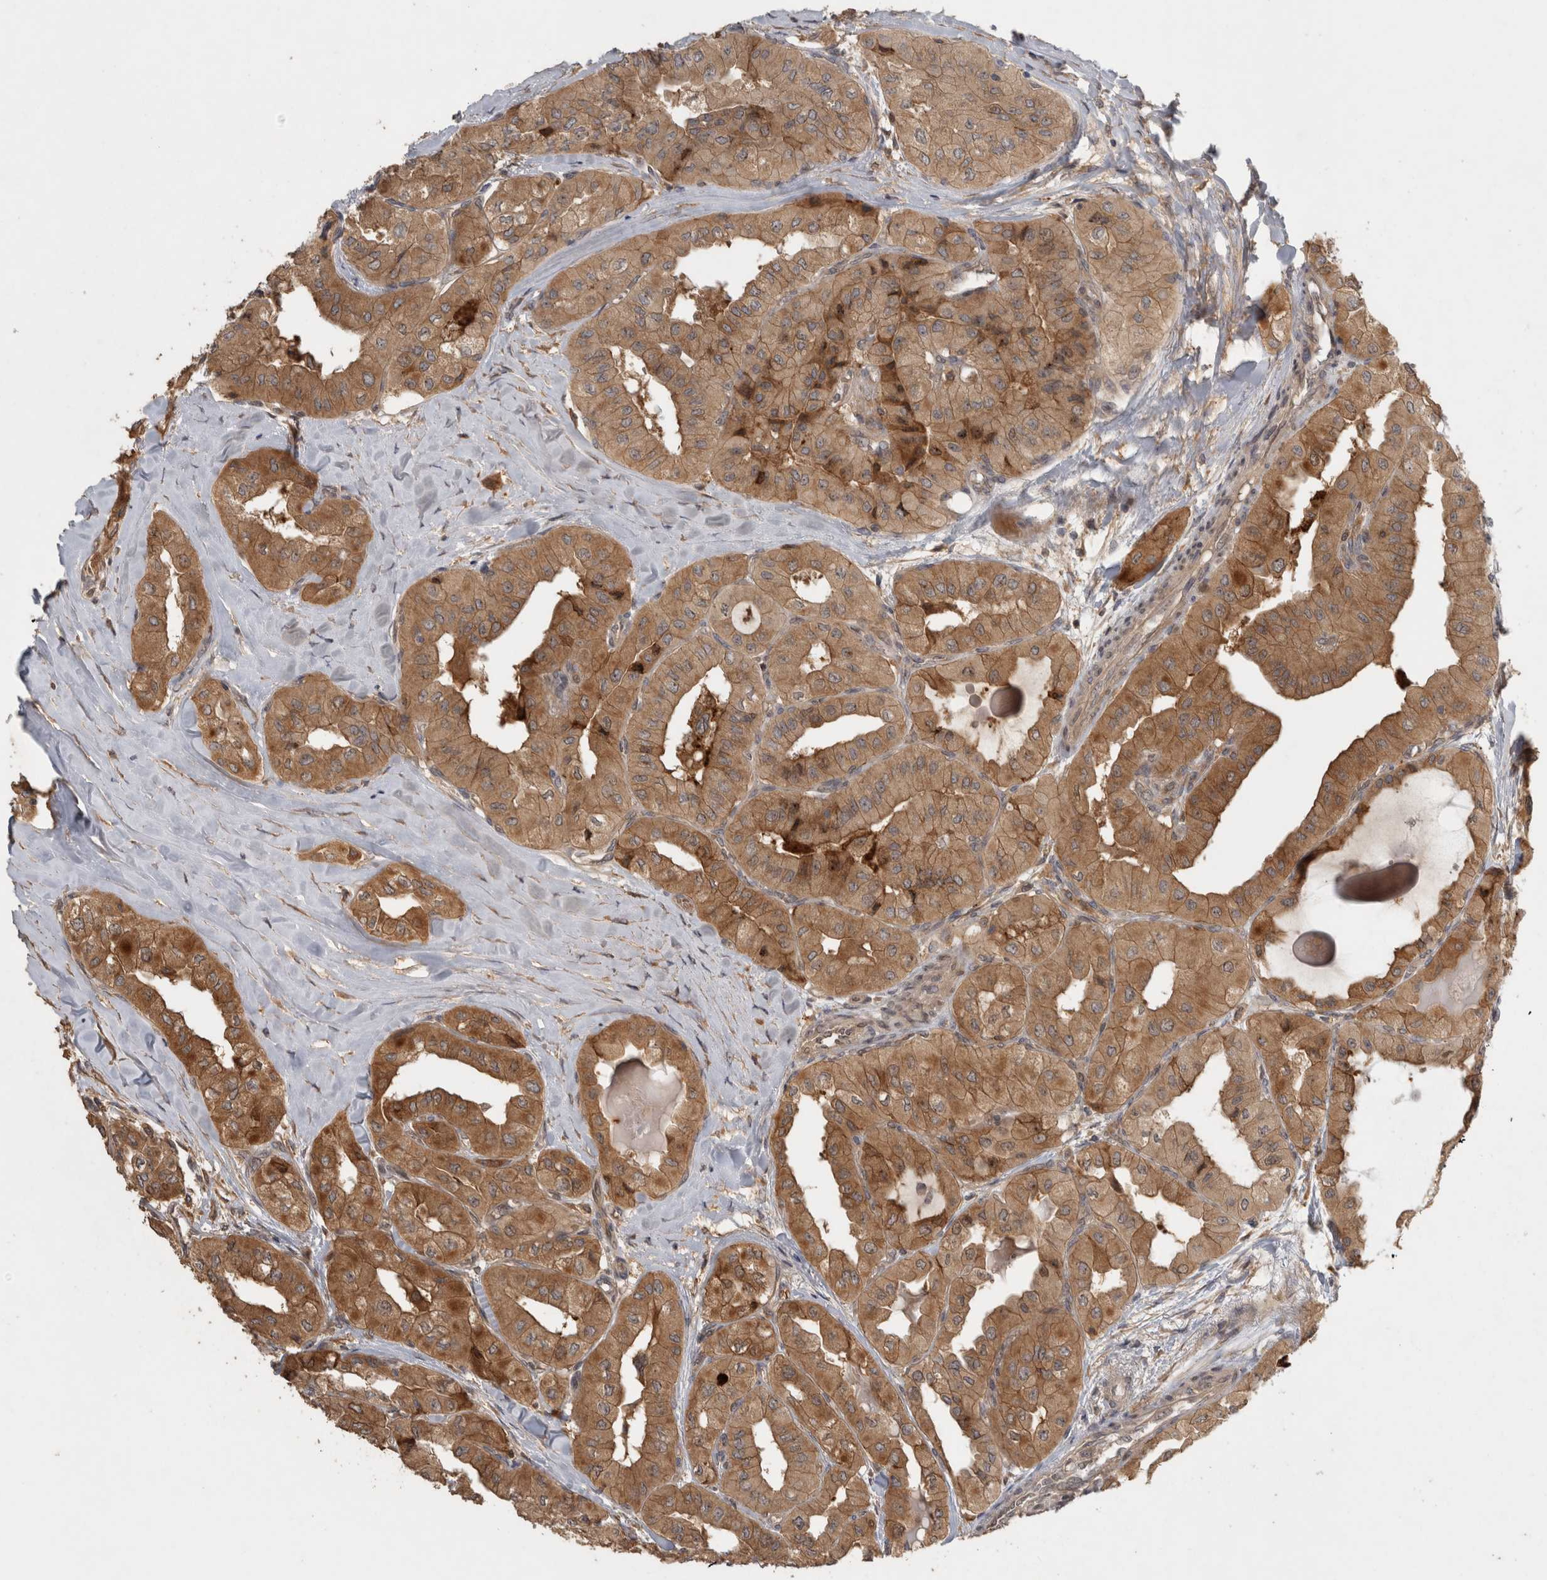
{"staining": {"intensity": "moderate", "quantity": ">75%", "location": "cytoplasmic/membranous"}, "tissue": "thyroid cancer", "cell_type": "Tumor cells", "image_type": "cancer", "snomed": [{"axis": "morphology", "description": "Papillary adenocarcinoma, NOS"}, {"axis": "topography", "description": "Thyroid gland"}], "caption": "This micrograph shows immunohistochemistry staining of human thyroid cancer, with medium moderate cytoplasmic/membranous positivity in approximately >75% of tumor cells.", "gene": "VEPH1", "patient": {"sex": "female", "age": 59}}